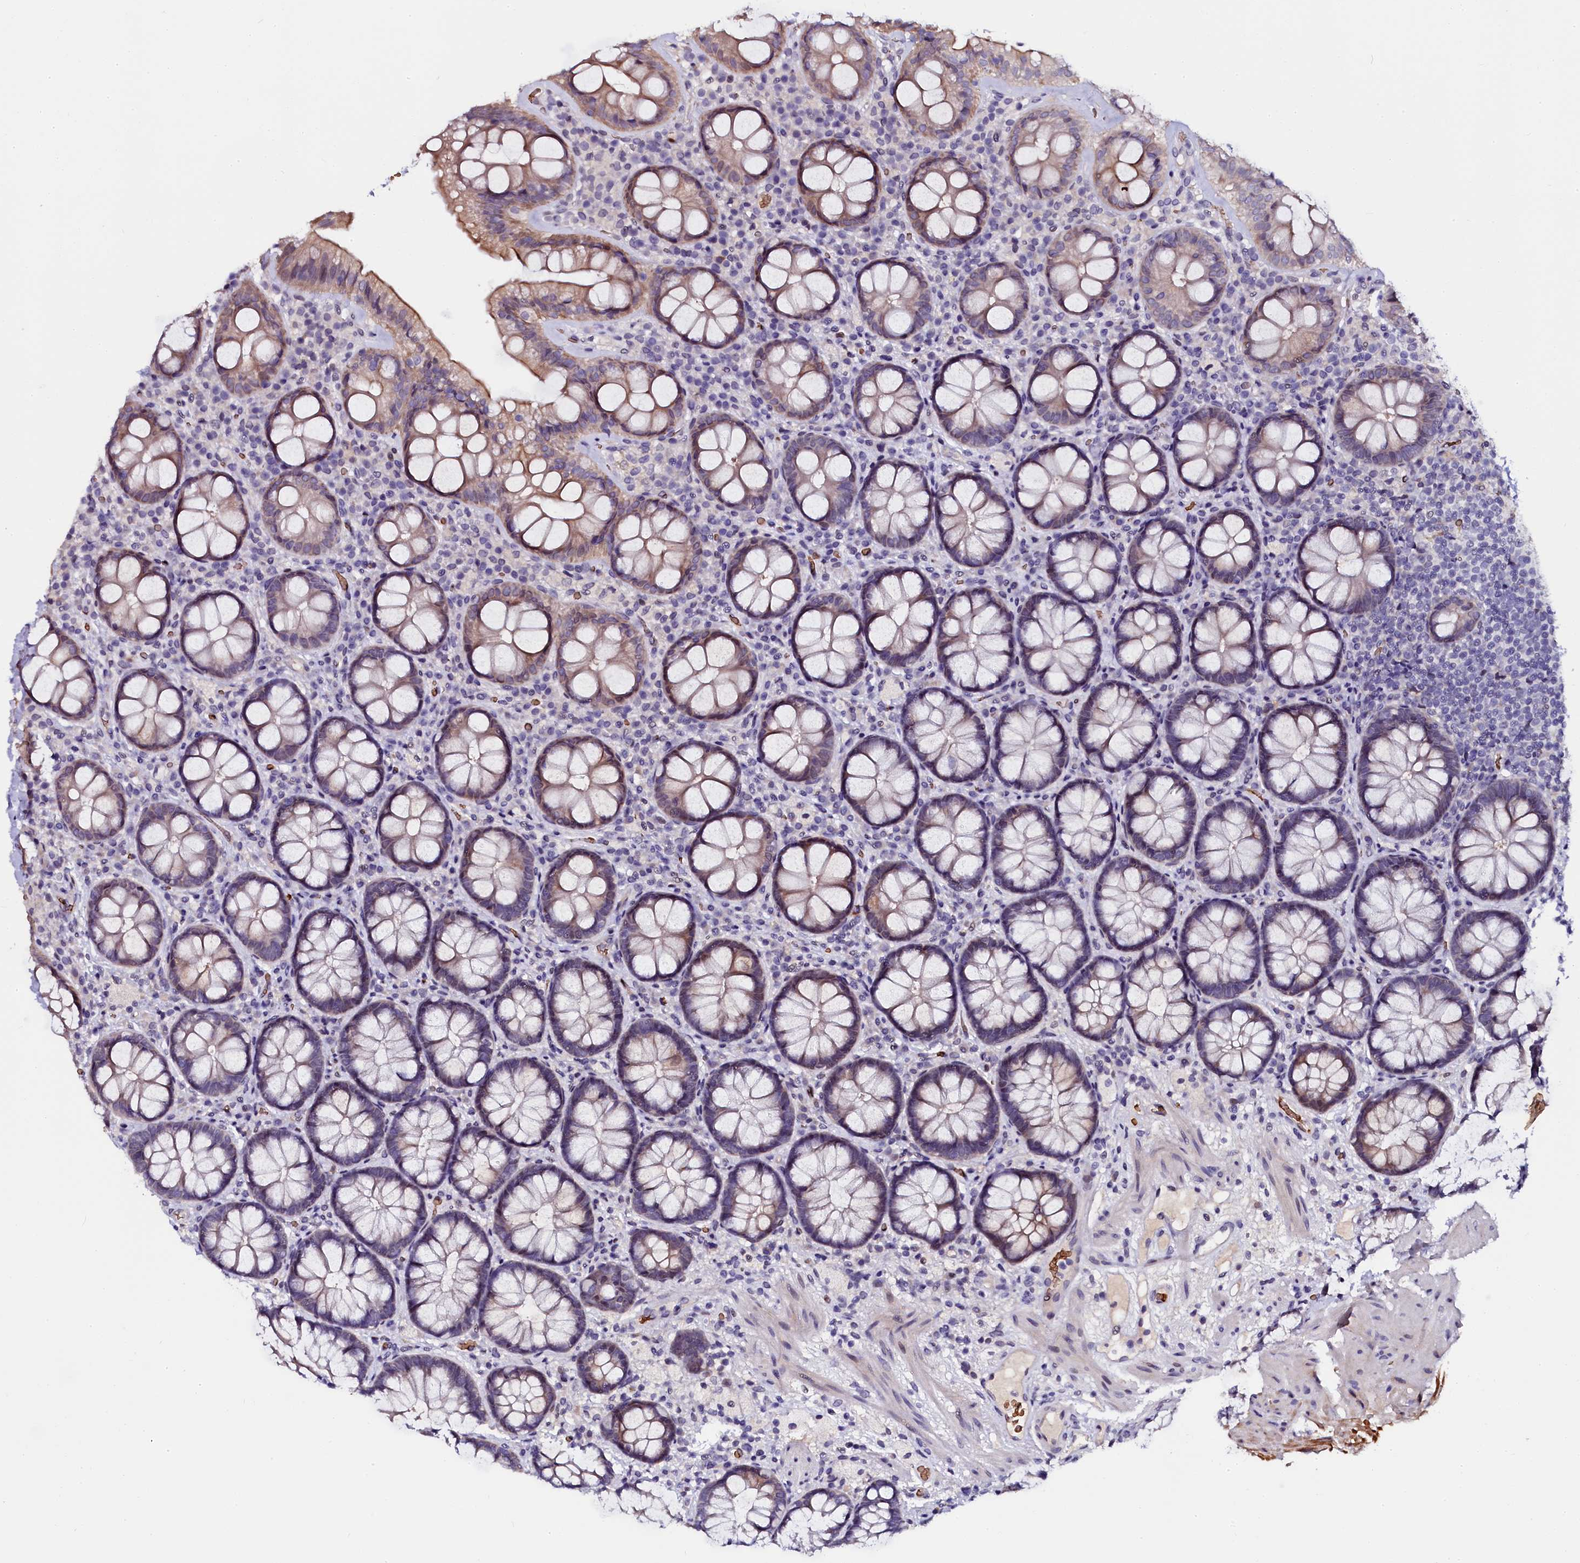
{"staining": {"intensity": "moderate", "quantity": "25%-75%", "location": "cytoplasmic/membranous"}, "tissue": "rectum", "cell_type": "Glandular cells", "image_type": "normal", "snomed": [{"axis": "morphology", "description": "Normal tissue, NOS"}, {"axis": "topography", "description": "Rectum"}], "caption": "Glandular cells reveal medium levels of moderate cytoplasmic/membranous positivity in about 25%-75% of cells in unremarkable human rectum.", "gene": "CTDSPL2", "patient": {"sex": "male", "age": 83}}